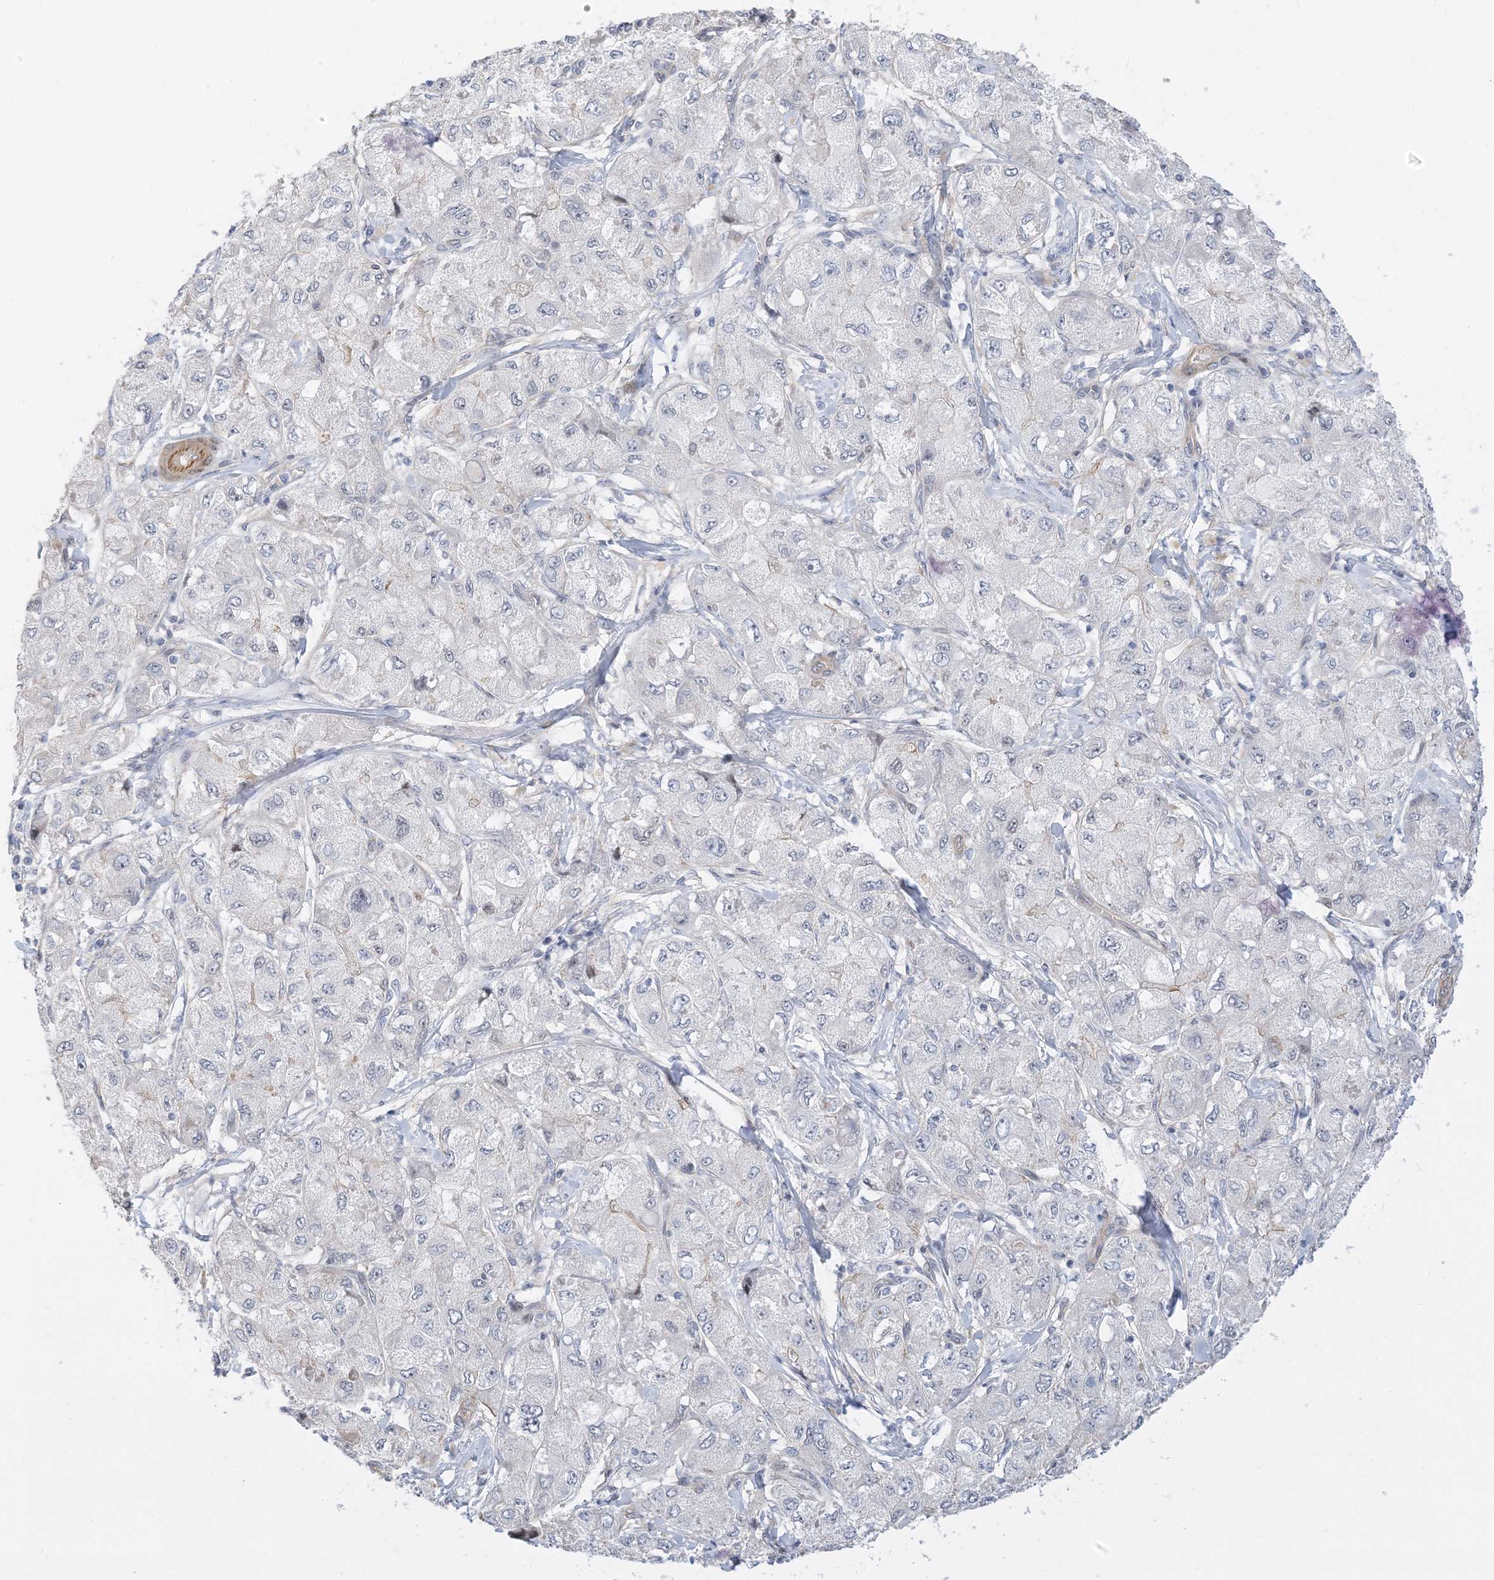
{"staining": {"intensity": "negative", "quantity": "none", "location": "none"}, "tissue": "liver cancer", "cell_type": "Tumor cells", "image_type": "cancer", "snomed": [{"axis": "morphology", "description": "Carcinoma, Hepatocellular, NOS"}, {"axis": "topography", "description": "Liver"}], "caption": "Liver cancer stained for a protein using immunohistochemistry shows no staining tumor cells.", "gene": "IL36B", "patient": {"sex": "male", "age": 80}}